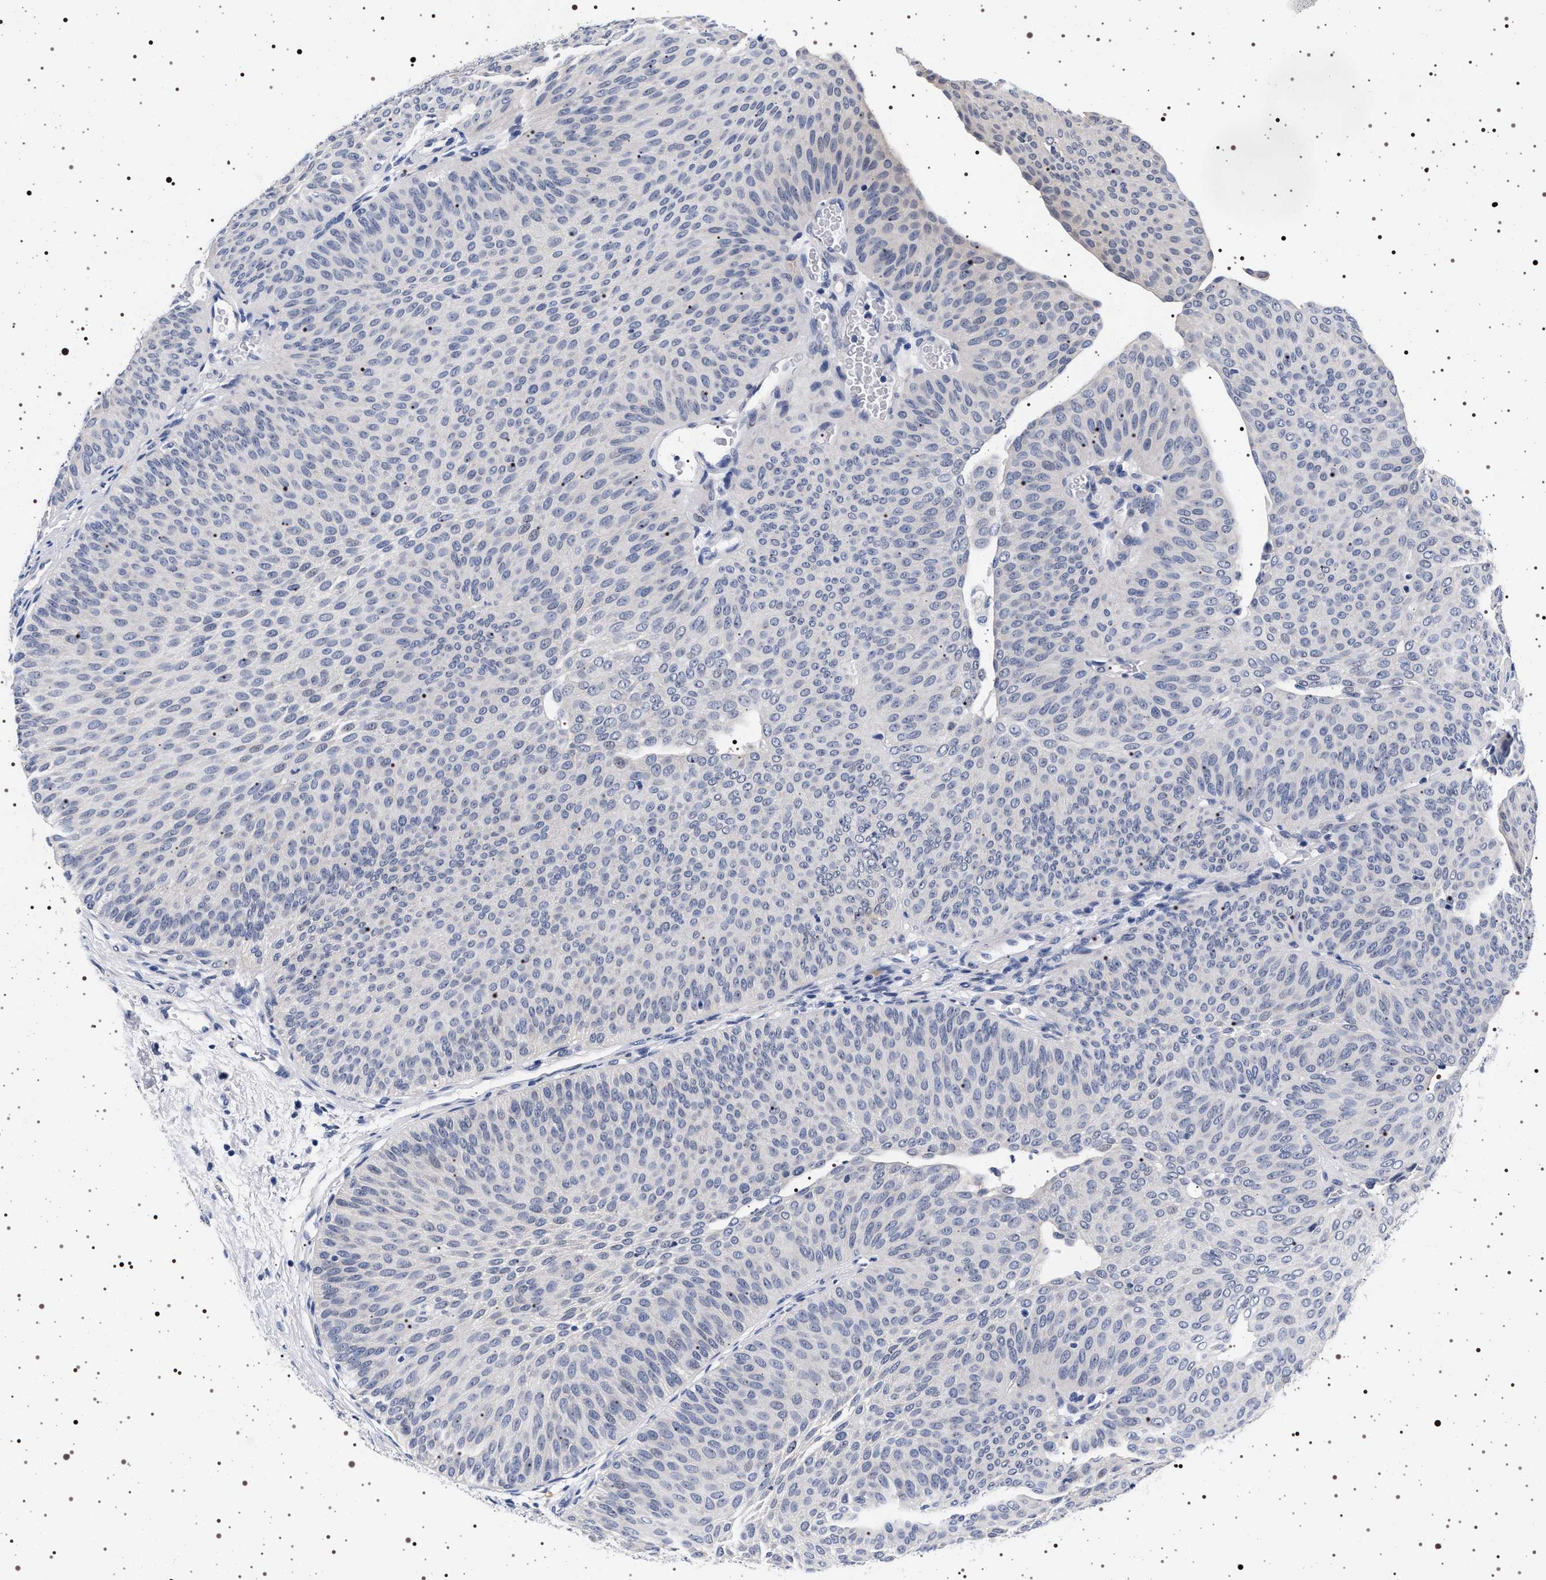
{"staining": {"intensity": "negative", "quantity": "none", "location": "none"}, "tissue": "urothelial cancer", "cell_type": "Tumor cells", "image_type": "cancer", "snomed": [{"axis": "morphology", "description": "Urothelial carcinoma, Low grade"}, {"axis": "topography", "description": "Urinary bladder"}], "caption": "Tumor cells are negative for protein expression in human low-grade urothelial carcinoma.", "gene": "MAPK10", "patient": {"sex": "female", "age": 60}}